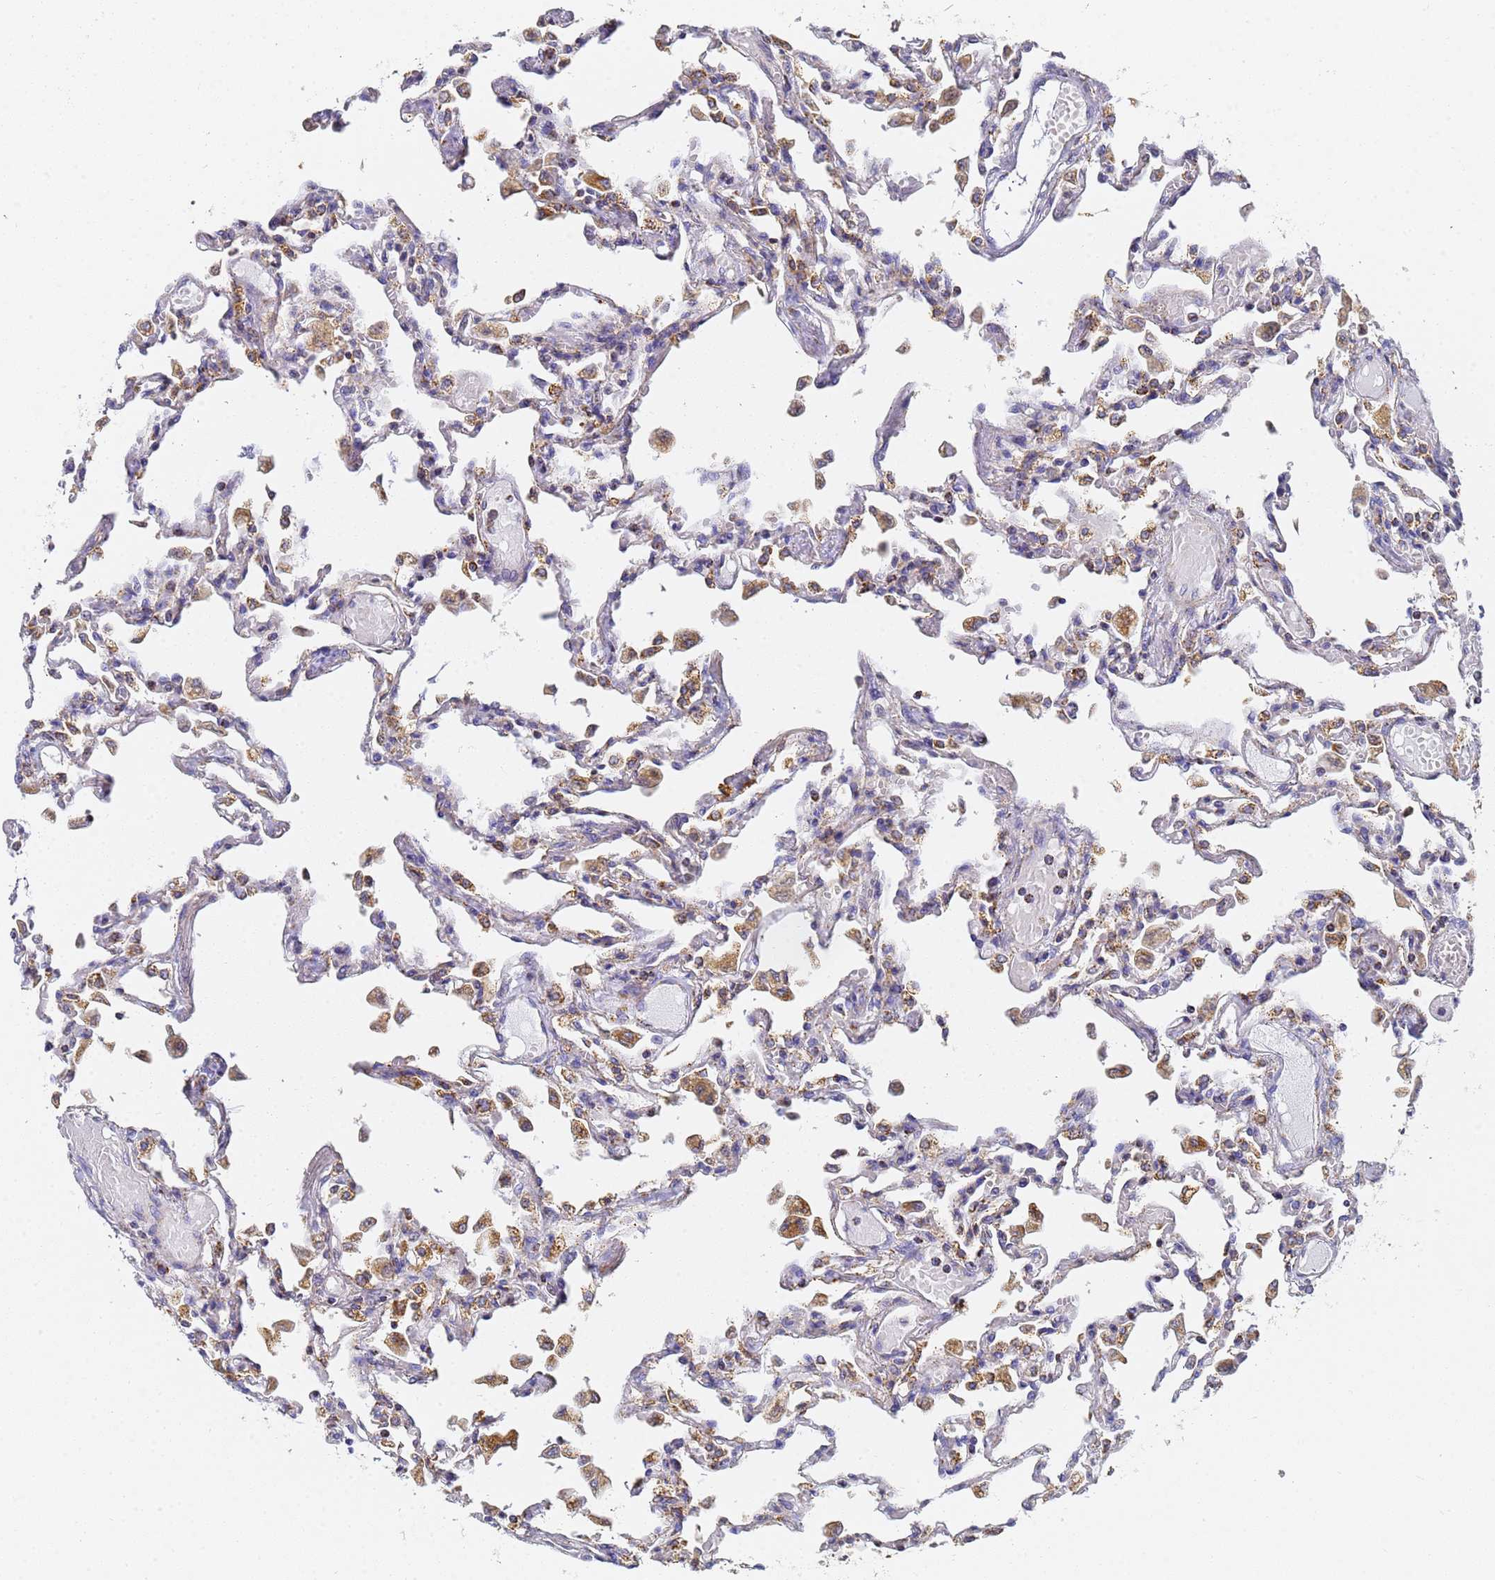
{"staining": {"intensity": "negative", "quantity": "none", "location": "none"}, "tissue": "lung", "cell_type": "Alveolar cells", "image_type": "normal", "snomed": [{"axis": "morphology", "description": "Normal tissue, NOS"}, {"axis": "topography", "description": "Bronchus"}, {"axis": "topography", "description": "Lung"}], "caption": "Immunohistochemistry (IHC) image of benign lung stained for a protein (brown), which reveals no staining in alveolar cells.", "gene": "CNIH4", "patient": {"sex": "female", "age": 49}}